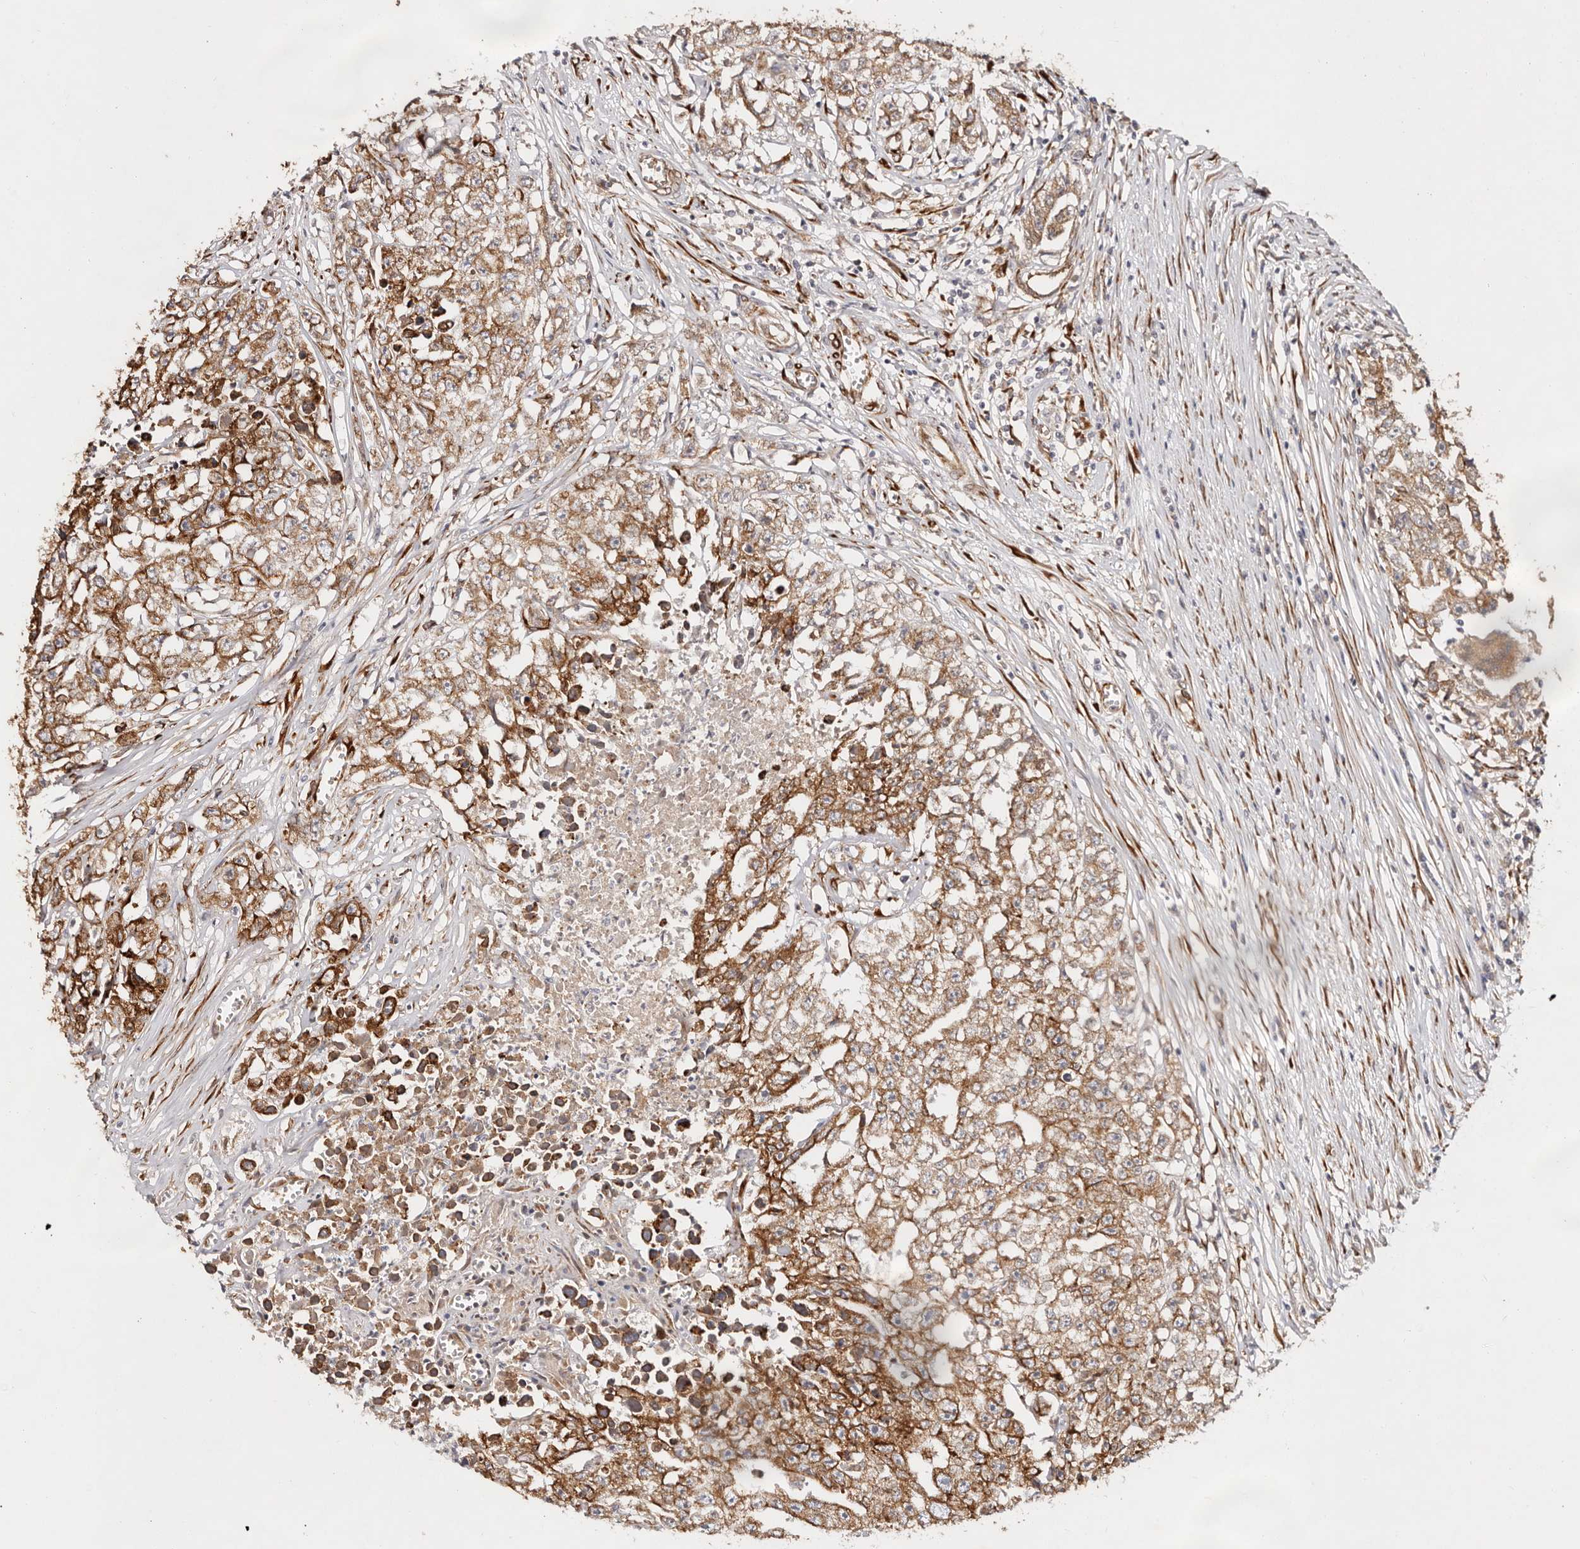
{"staining": {"intensity": "moderate", "quantity": ">75%", "location": "cytoplasmic/membranous"}, "tissue": "testis cancer", "cell_type": "Tumor cells", "image_type": "cancer", "snomed": [{"axis": "morphology", "description": "Seminoma, NOS"}, {"axis": "morphology", "description": "Carcinoma, Embryonal, NOS"}, {"axis": "topography", "description": "Testis"}], "caption": "Protein expression analysis of human testis cancer (seminoma) reveals moderate cytoplasmic/membranous staining in about >75% of tumor cells. Nuclei are stained in blue.", "gene": "SERPINH1", "patient": {"sex": "male", "age": 43}}